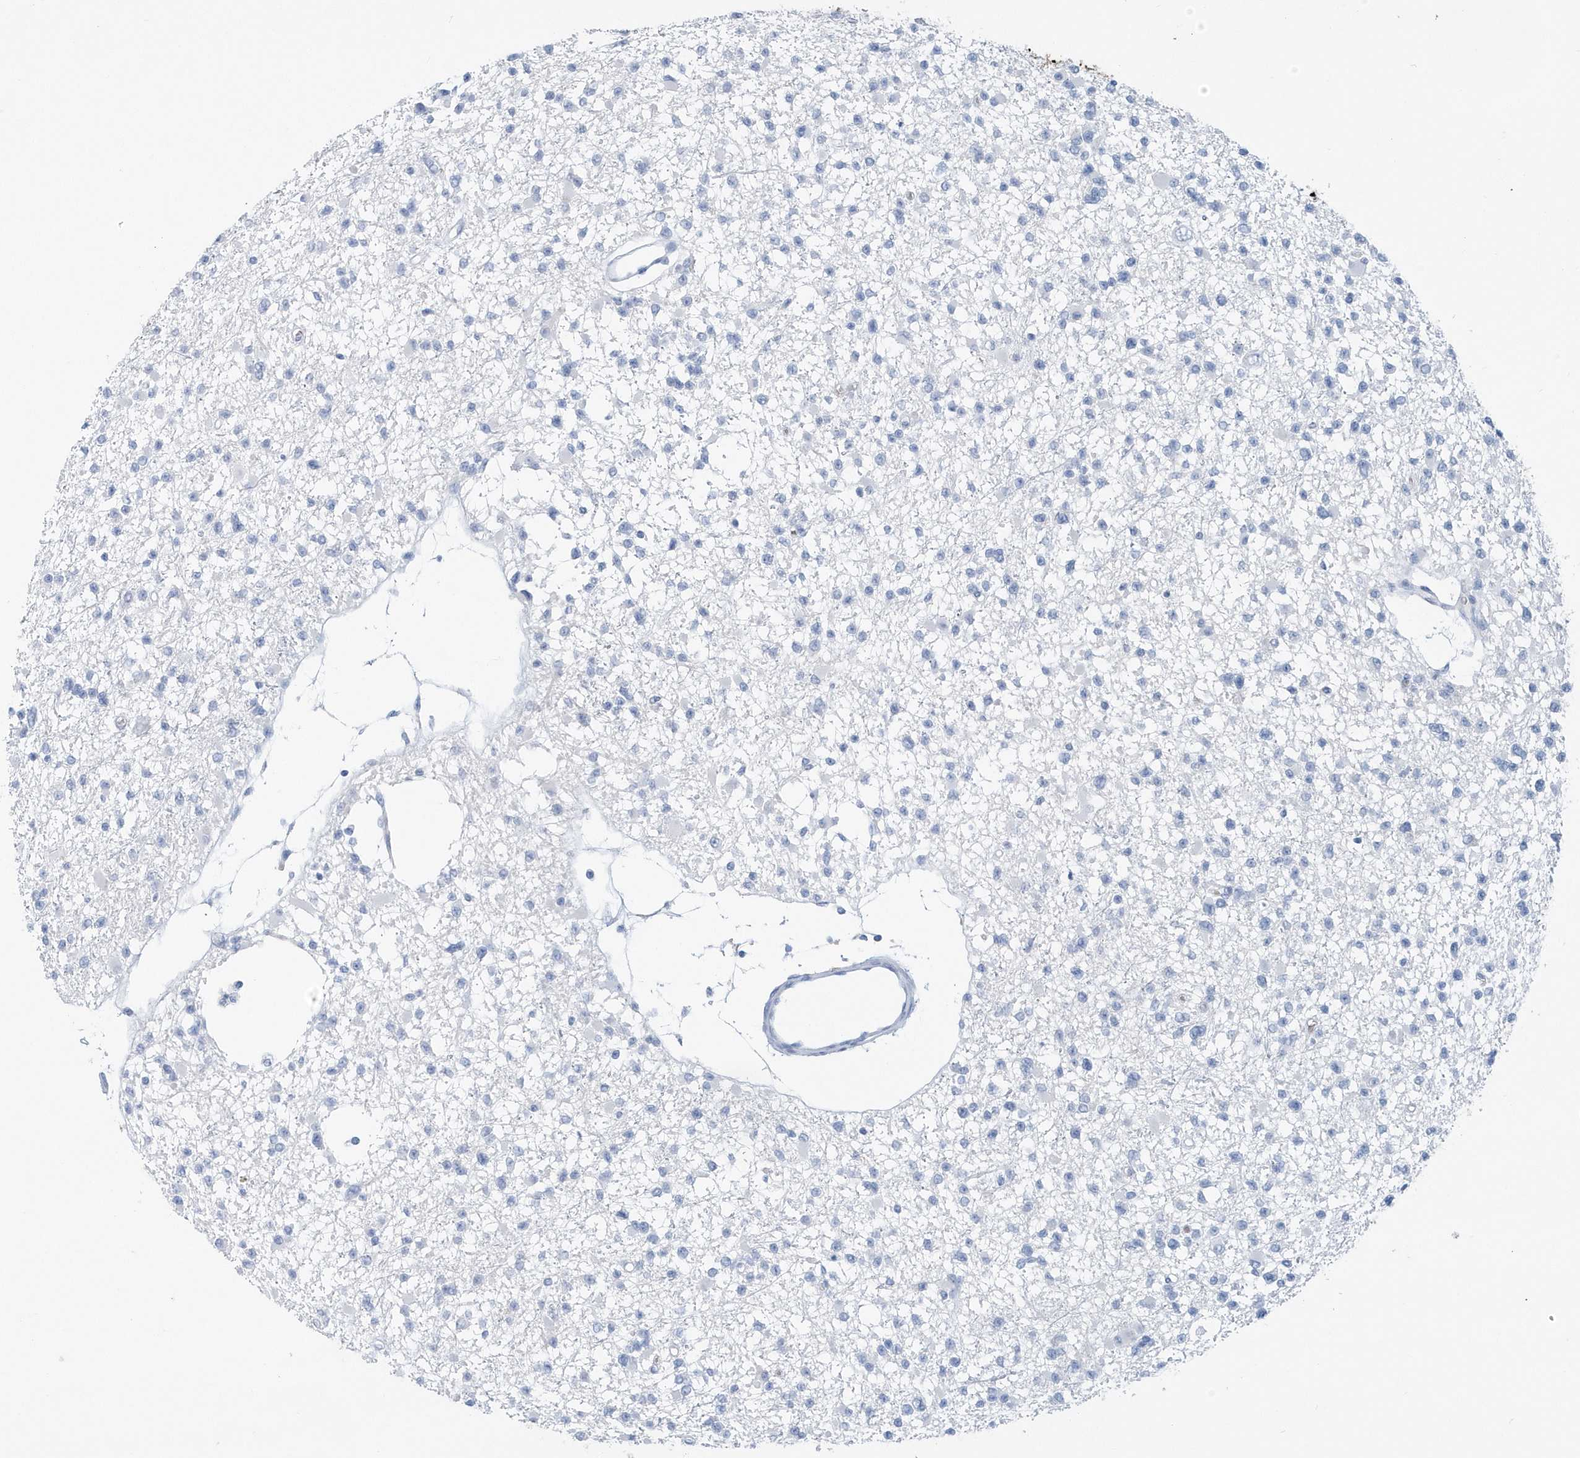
{"staining": {"intensity": "negative", "quantity": "none", "location": "none"}, "tissue": "glioma", "cell_type": "Tumor cells", "image_type": "cancer", "snomed": [{"axis": "morphology", "description": "Glioma, malignant, Low grade"}, {"axis": "topography", "description": "Brain"}], "caption": "Immunohistochemistry (IHC) photomicrograph of glioma stained for a protein (brown), which reveals no positivity in tumor cells. (DAB (3,3'-diaminobenzidine) IHC, high magnification).", "gene": "HBA2", "patient": {"sex": "female", "age": 22}}